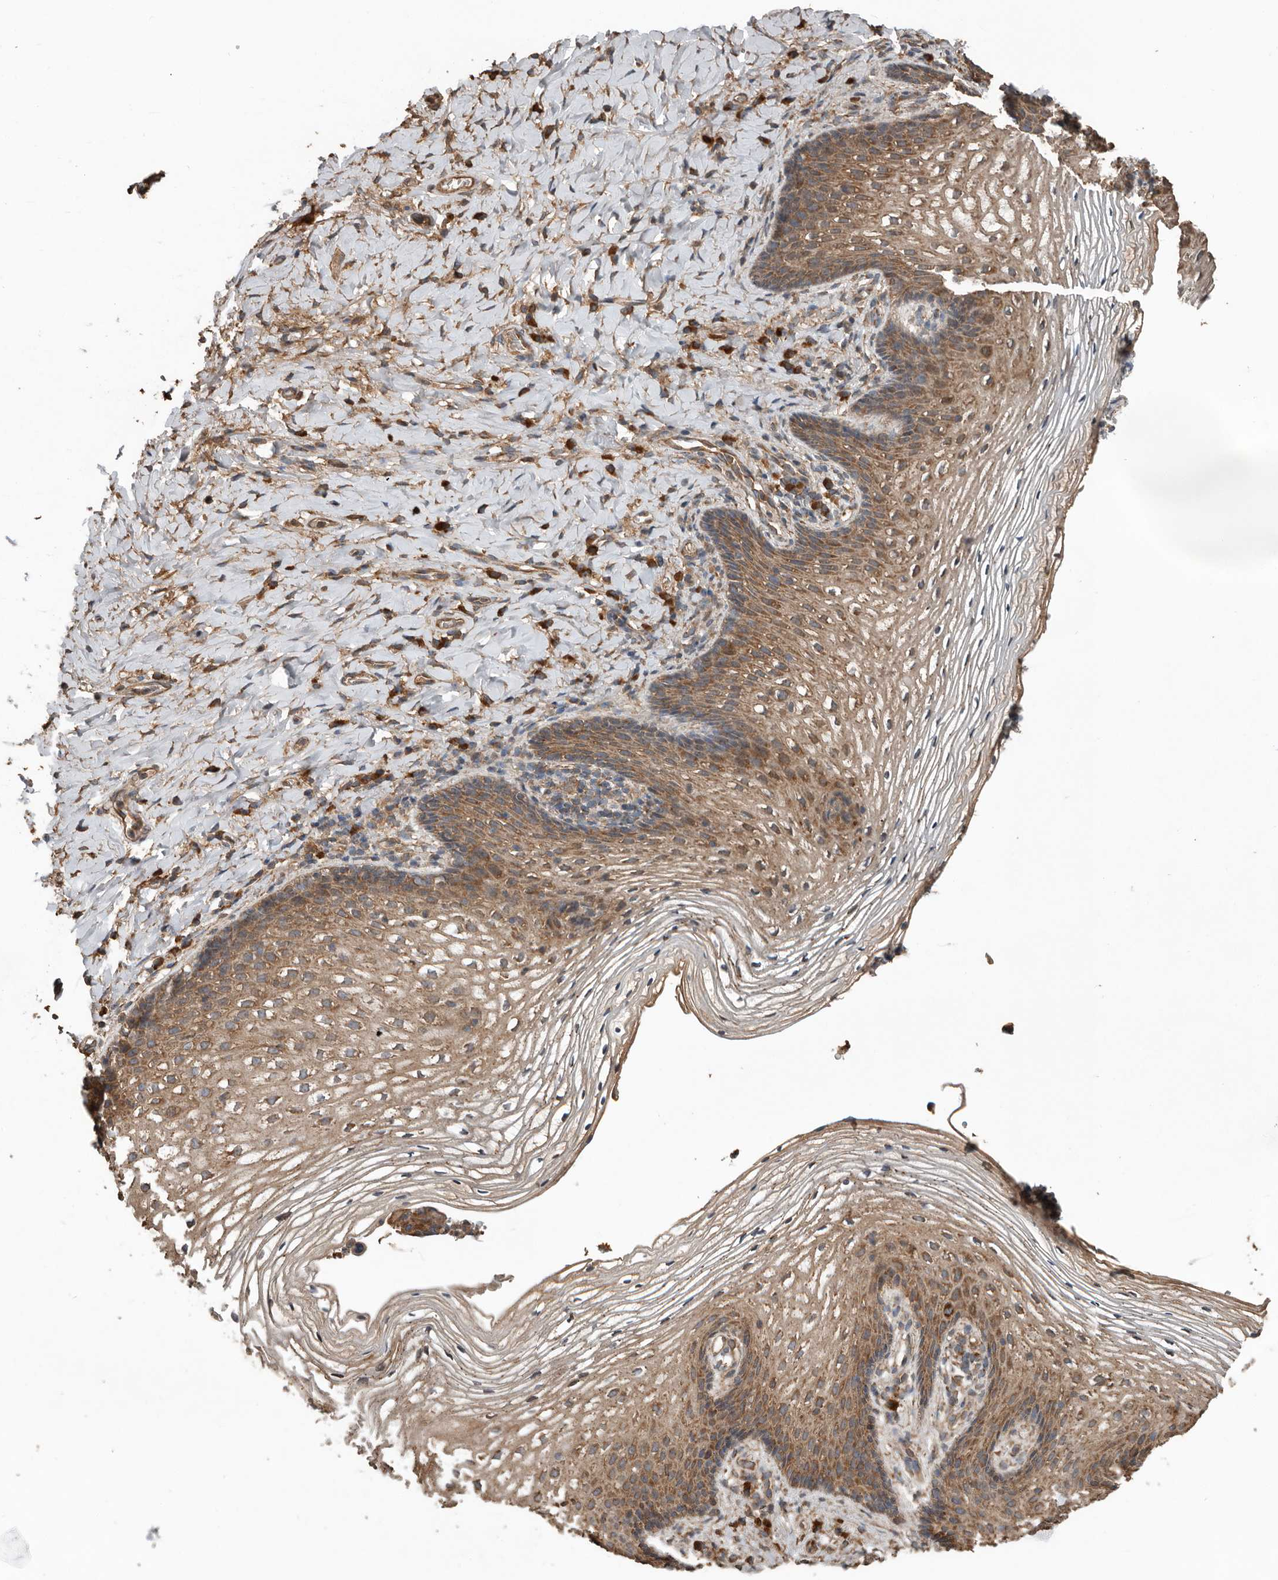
{"staining": {"intensity": "moderate", "quantity": ">75%", "location": "cytoplasmic/membranous"}, "tissue": "vagina", "cell_type": "Squamous epithelial cells", "image_type": "normal", "snomed": [{"axis": "morphology", "description": "Normal tissue, NOS"}, {"axis": "topography", "description": "Vagina"}], "caption": "Squamous epithelial cells show moderate cytoplasmic/membranous staining in approximately >75% of cells in unremarkable vagina. The staining was performed using DAB to visualize the protein expression in brown, while the nuclei were stained in blue with hematoxylin (Magnification: 20x).", "gene": "RNF207", "patient": {"sex": "female", "age": 60}}